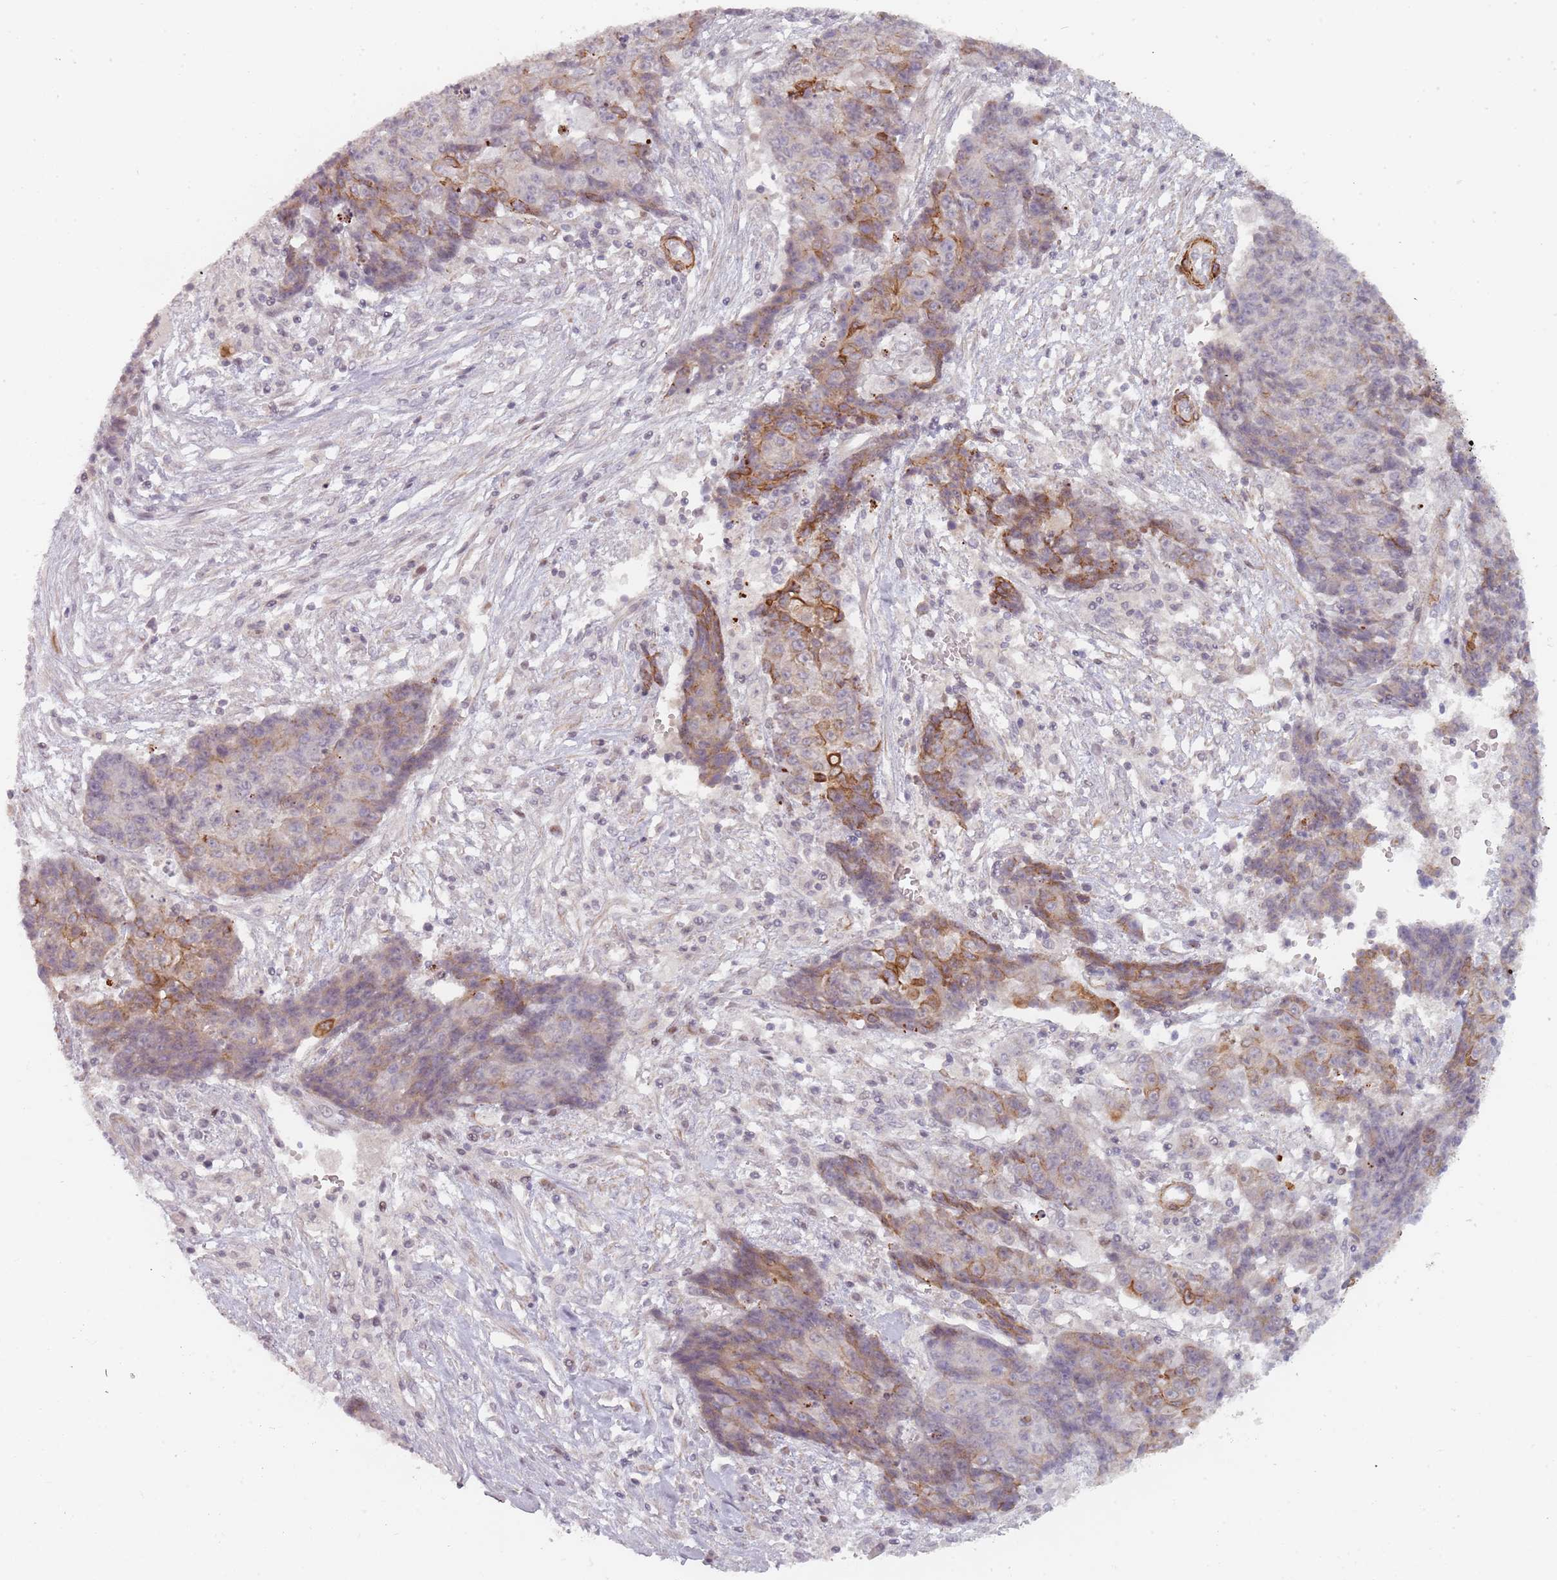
{"staining": {"intensity": "strong", "quantity": "<25%", "location": "cytoplasmic/membranous"}, "tissue": "ovarian cancer", "cell_type": "Tumor cells", "image_type": "cancer", "snomed": [{"axis": "morphology", "description": "Carcinoma, endometroid"}, {"axis": "topography", "description": "Ovary"}], "caption": "Strong cytoplasmic/membranous staining is identified in approximately <25% of tumor cells in endometroid carcinoma (ovarian).", "gene": "RPS6KA2", "patient": {"sex": "female", "age": 42}}